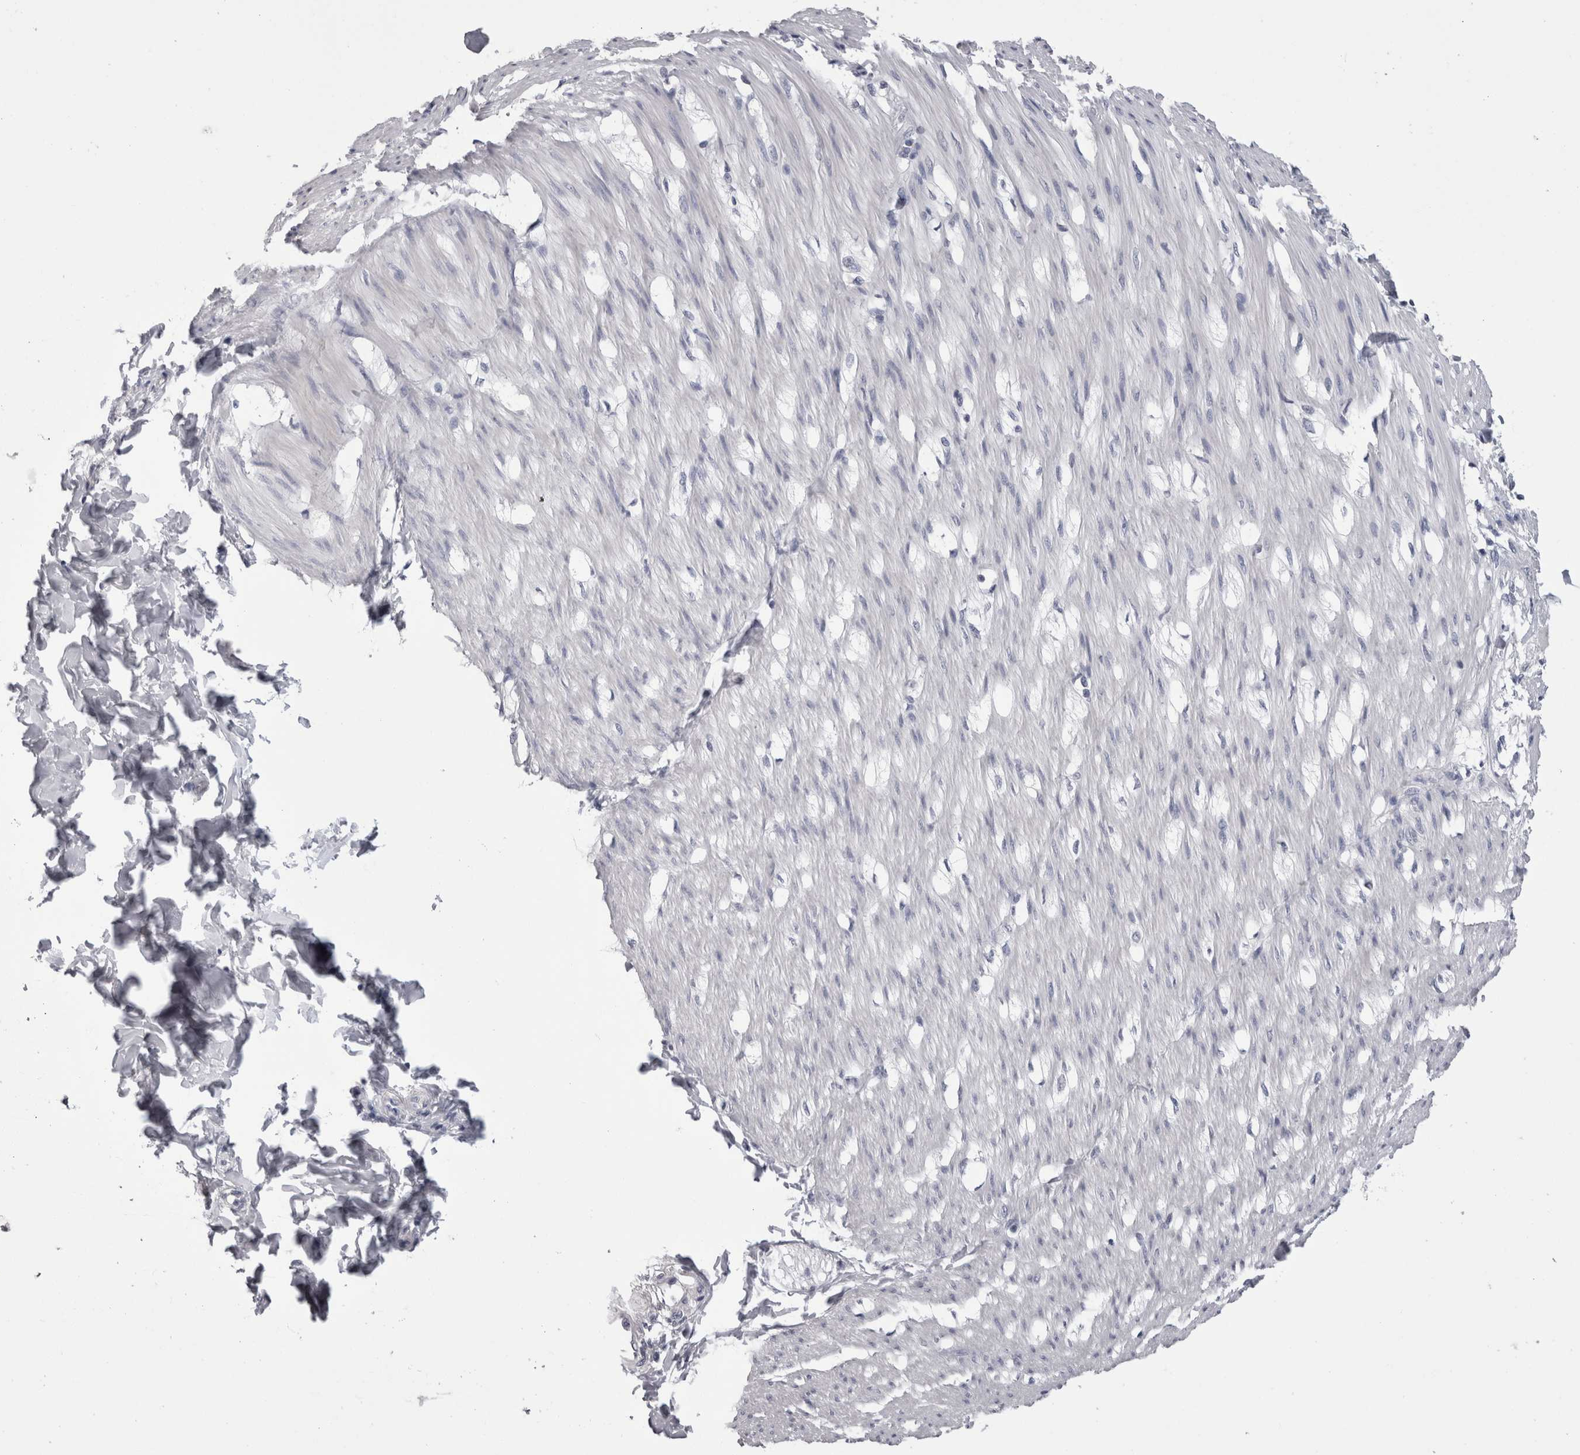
{"staining": {"intensity": "negative", "quantity": "none", "location": "none"}, "tissue": "smooth muscle", "cell_type": "Smooth muscle cells", "image_type": "normal", "snomed": [{"axis": "morphology", "description": "Normal tissue, NOS"}, {"axis": "morphology", "description": "Adenocarcinoma, NOS"}, {"axis": "topography", "description": "Smooth muscle"}, {"axis": "topography", "description": "Colon"}], "caption": "Immunohistochemistry photomicrograph of benign smooth muscle stained for a protein (brown), which displays no staining in smooth muscle cells.", "gene": "AFMID", "patient": {"sex": "male", "age": 14}}